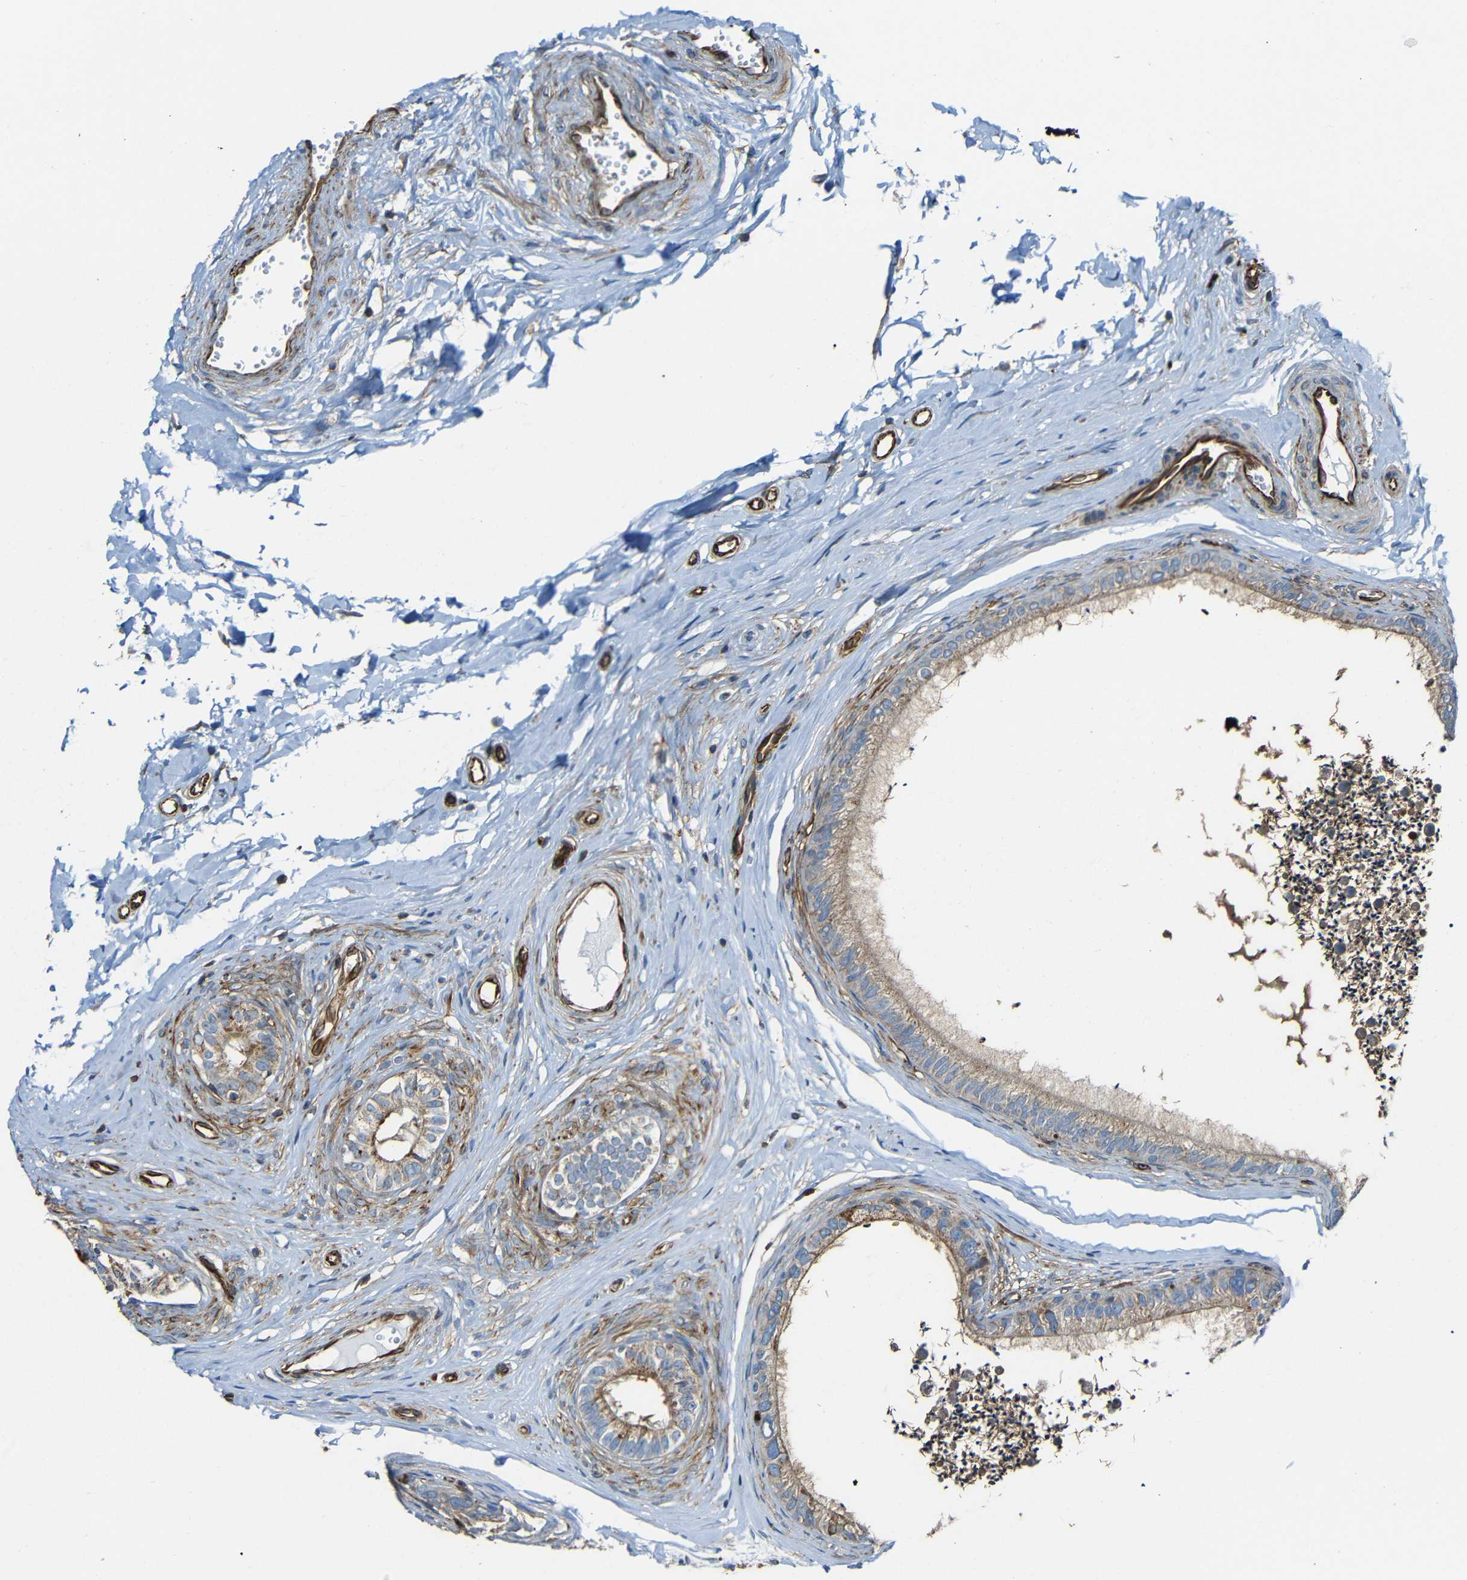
{"staining": {"intensity": "moderate", "quantity": ">75%", "location": "cytoplasmic/membranous"}, "tissue": "epididymis", "cell_type": "Glandular cells", "image_type": "normal", "snomed": [{"axis": "morphology", "description": "Normal tissue, NOS"}, {"axis": "topography", "description": "Epididymis"}], "caption": "Immunohistochemical staining of unremarkable human epididymis demonstrates moderate cytoplasmic/membranous protein positivity in about >75% of glandular cells.", "gene": "IGSF10", "patient": {"sex": "male", "age": 56}}